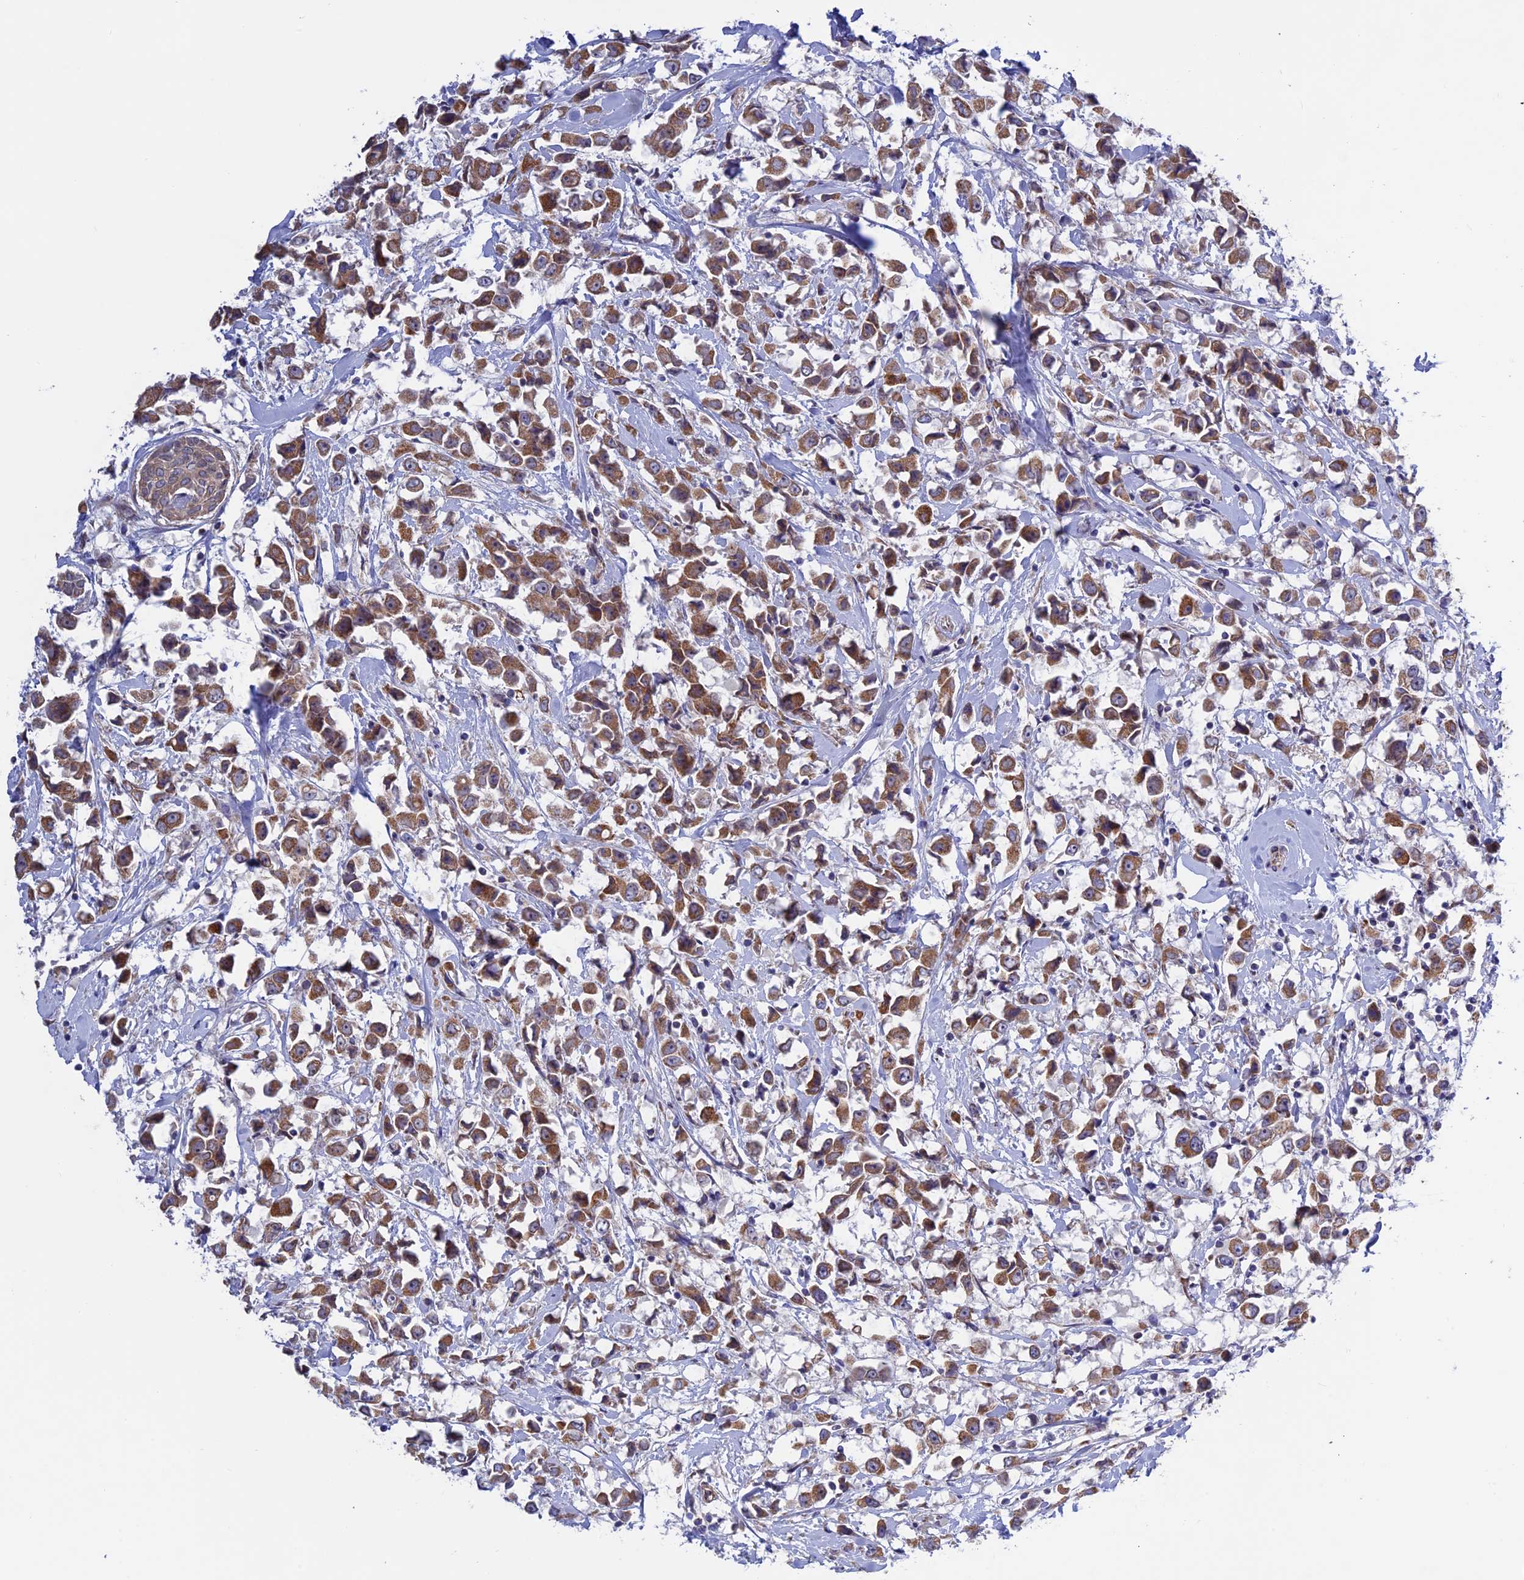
{"staining": {"intensity": "moderate", "quantity": ">75%", "location": "cytoplasmic/membranous"}, "tissue": "breast cancer", "cell_type": "Tumor cells", "image_type": "cancer", "snomed": [{"axis": "morphology", "description": "Duct carcinoma"}, {"axis": "topography", "description": "Breast"}], "caption": "Breast intraductal carcinoma stained with a protein marker reveals moderate staining in tumor cells.", "gene": "ETFDH", "patient": {"sex": "female", "age": 61}}